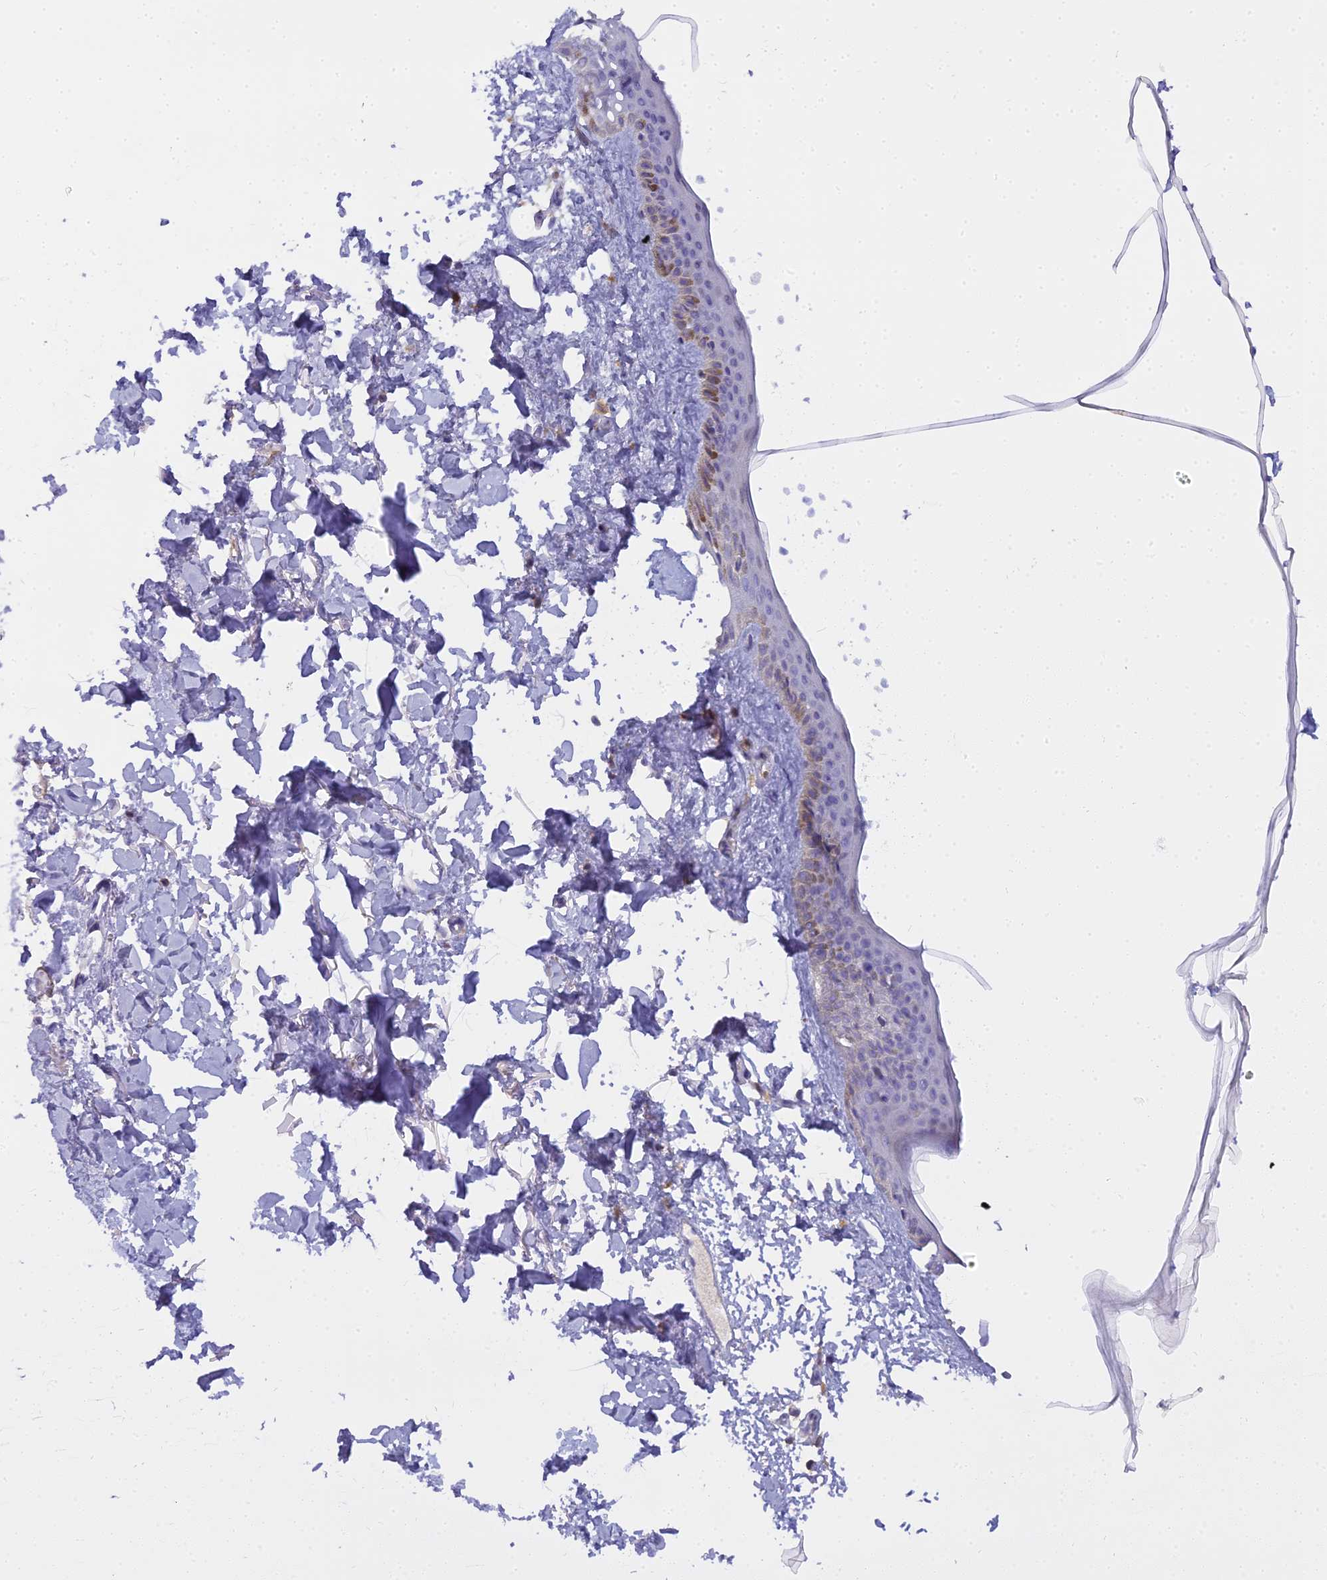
{"staining": {"intensity": "negative", "quantity": "none", "location": "none"}, "tissue": "skin", "cell_type": "Fibroblasts", "image_type": "normal", "snomed": [{"axis": "morphology", "description": "Normal tissue, NOS"}, {"axis": "topography", "description": "Skin"}], "caption": "Fibroblasts show no significant positivity in normal skin.", "gene": "BLNK", "patient": {"sex": "female", "age": 58}}